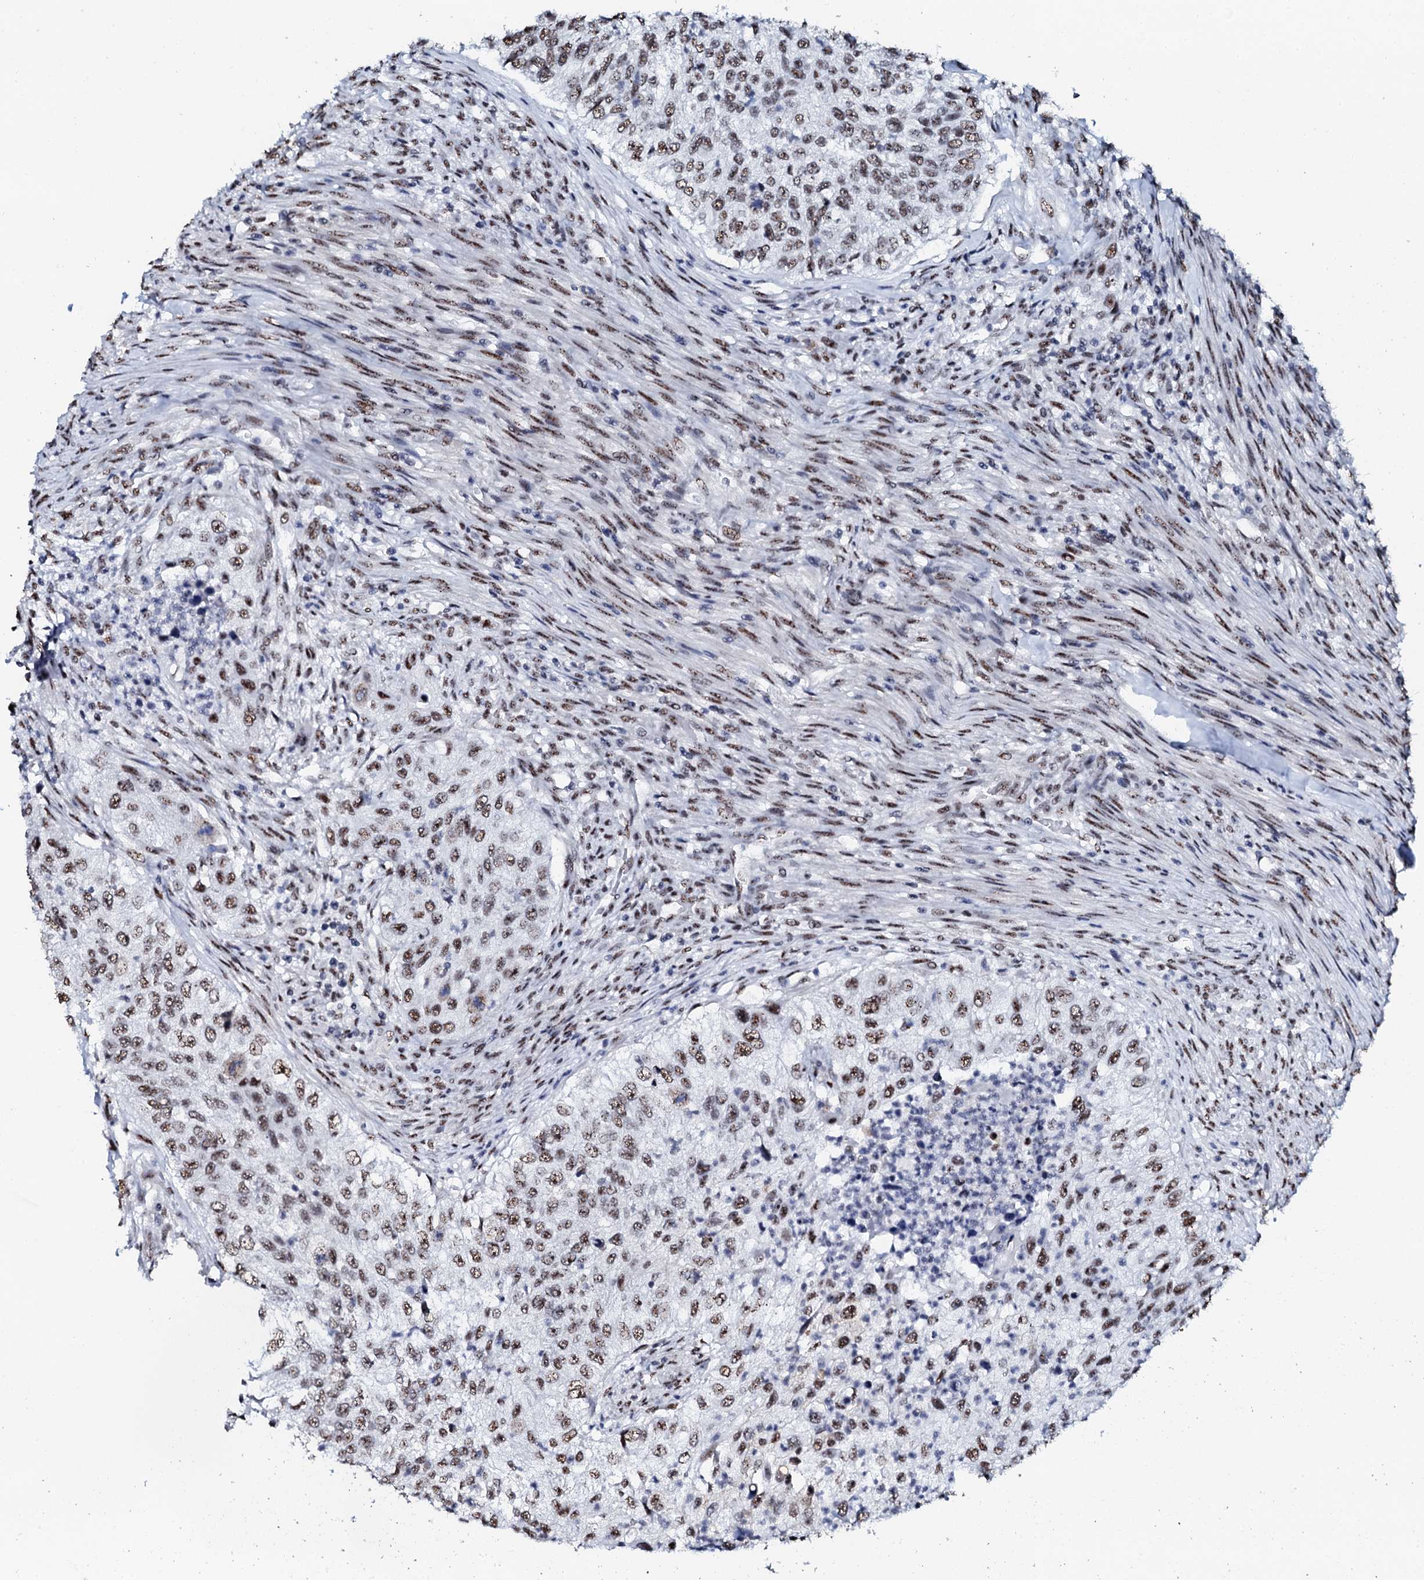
{"staining": {"intensity": "moderate", "quantity": ">75%", "location": "nuclear"}, "tissue": "urothelial cancer", "cell_type": "Tumor cells", "image_type": "cancer", "snomed": [{"axis": "morphology", "description": "Urothelial carcinoma, High grade"}, {"axis": "topography", "description": "Urinary bladder"}], "caption": "An immunohistochemistry image of neoplastic tissue is shown. Protein staining in brown highlights moderate nuclear positivity in high-grade urothelial carcinoma within tumor cells. (DAB IHC with brightfield microscopy, high magnification).", "gene": "NKAPD1", "patient": {"sex": "female", "age": 60}}